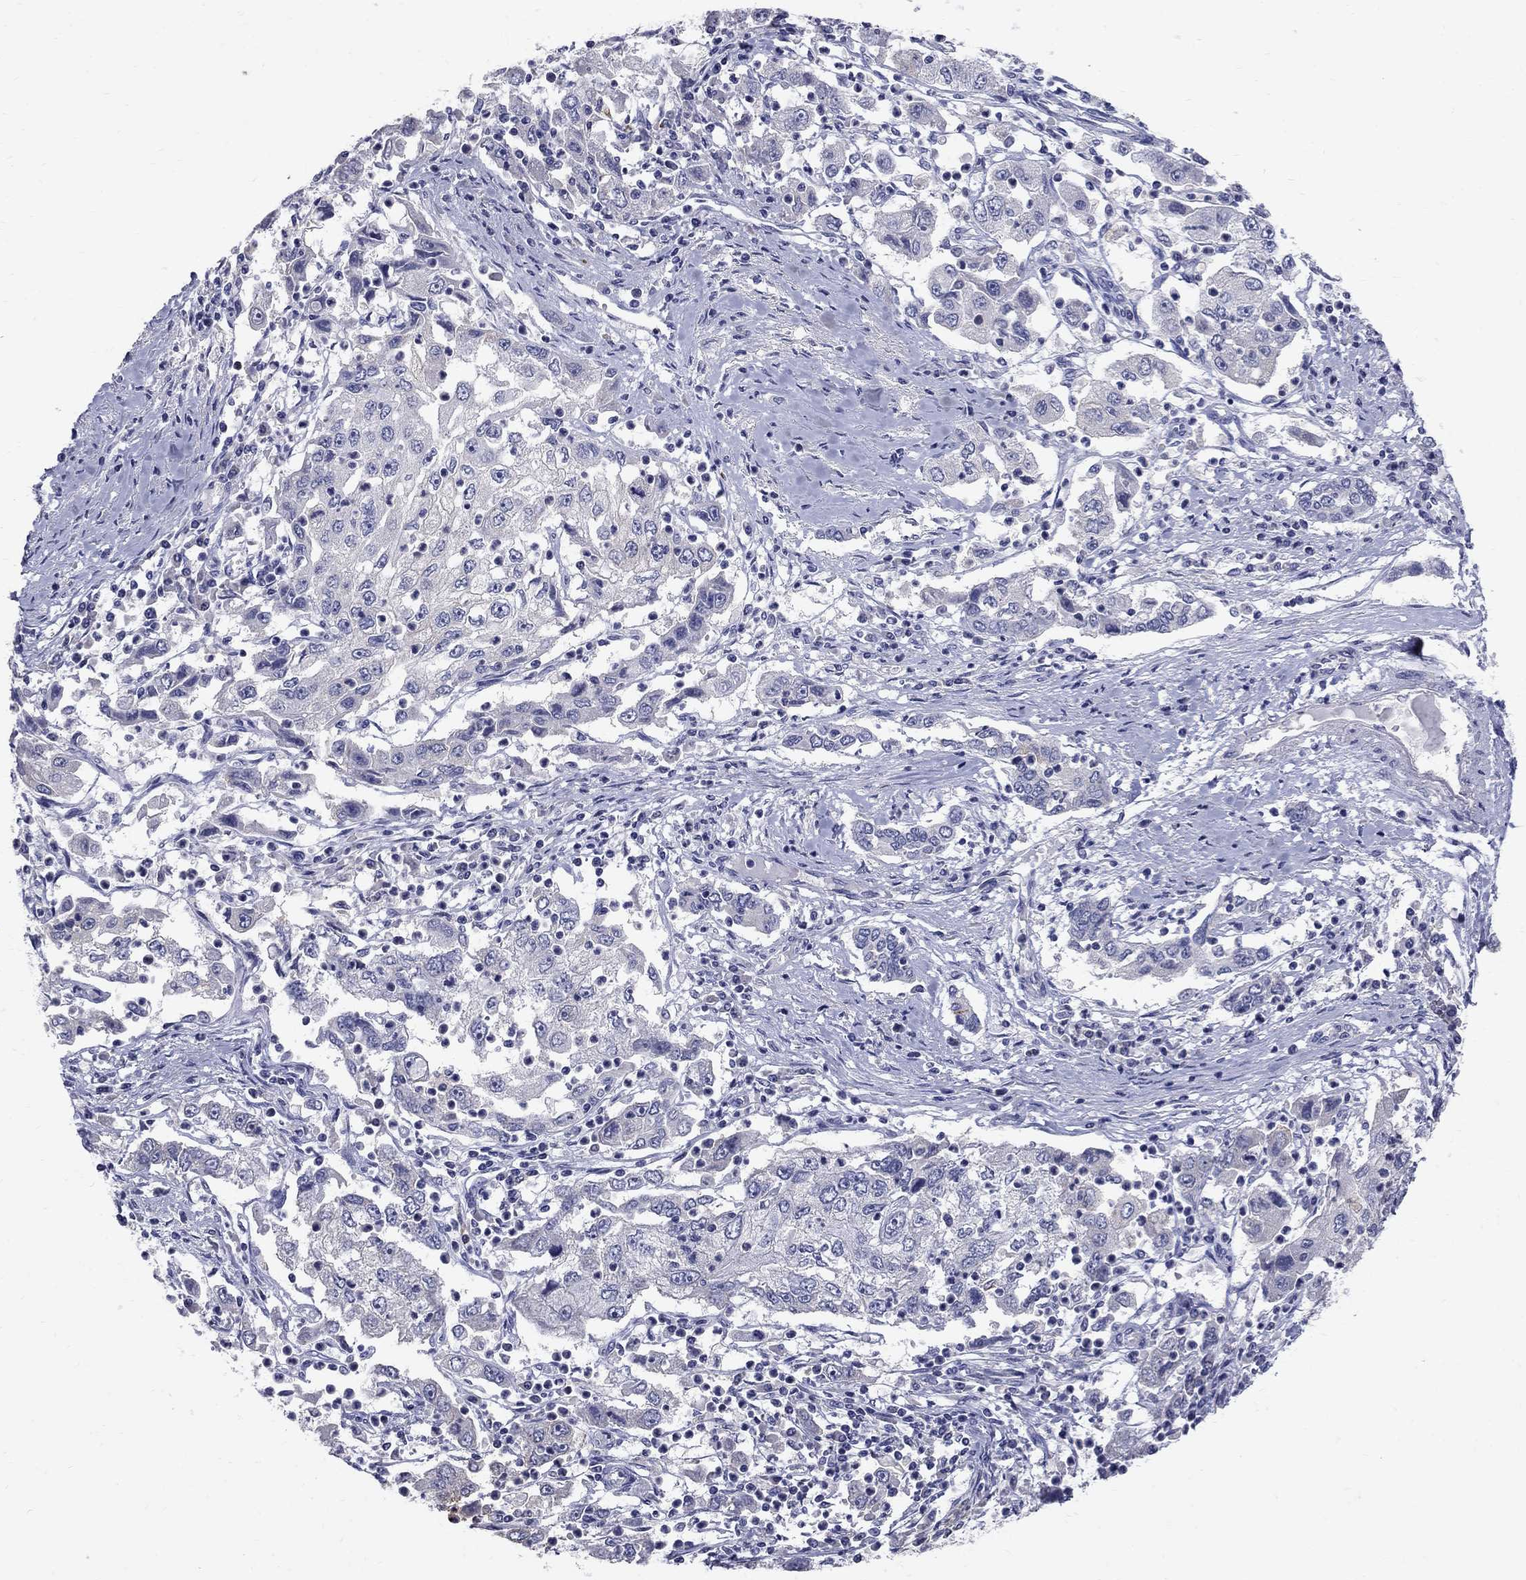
{"staining": {"intensity": "negative", "quantity": "none", "location": "none"}, "tissue": "cervical cancer", "cell_type": "Tumor cells", "image_type": "cancer", "snomed": [{"axis": "morphology", "description": "Squamous cell carcinoma, NOS"}, {"axis": "topography", "description": "Cervix"}], "caption": "High magnification brightfield microscopy of cervical cancer stained with DAB (brown) and counterstained with hematoxylin (blue): tumor cells show no significant staining.", "gene": "TP53TG5", "patient": {"sex": "female", "age": 36}}